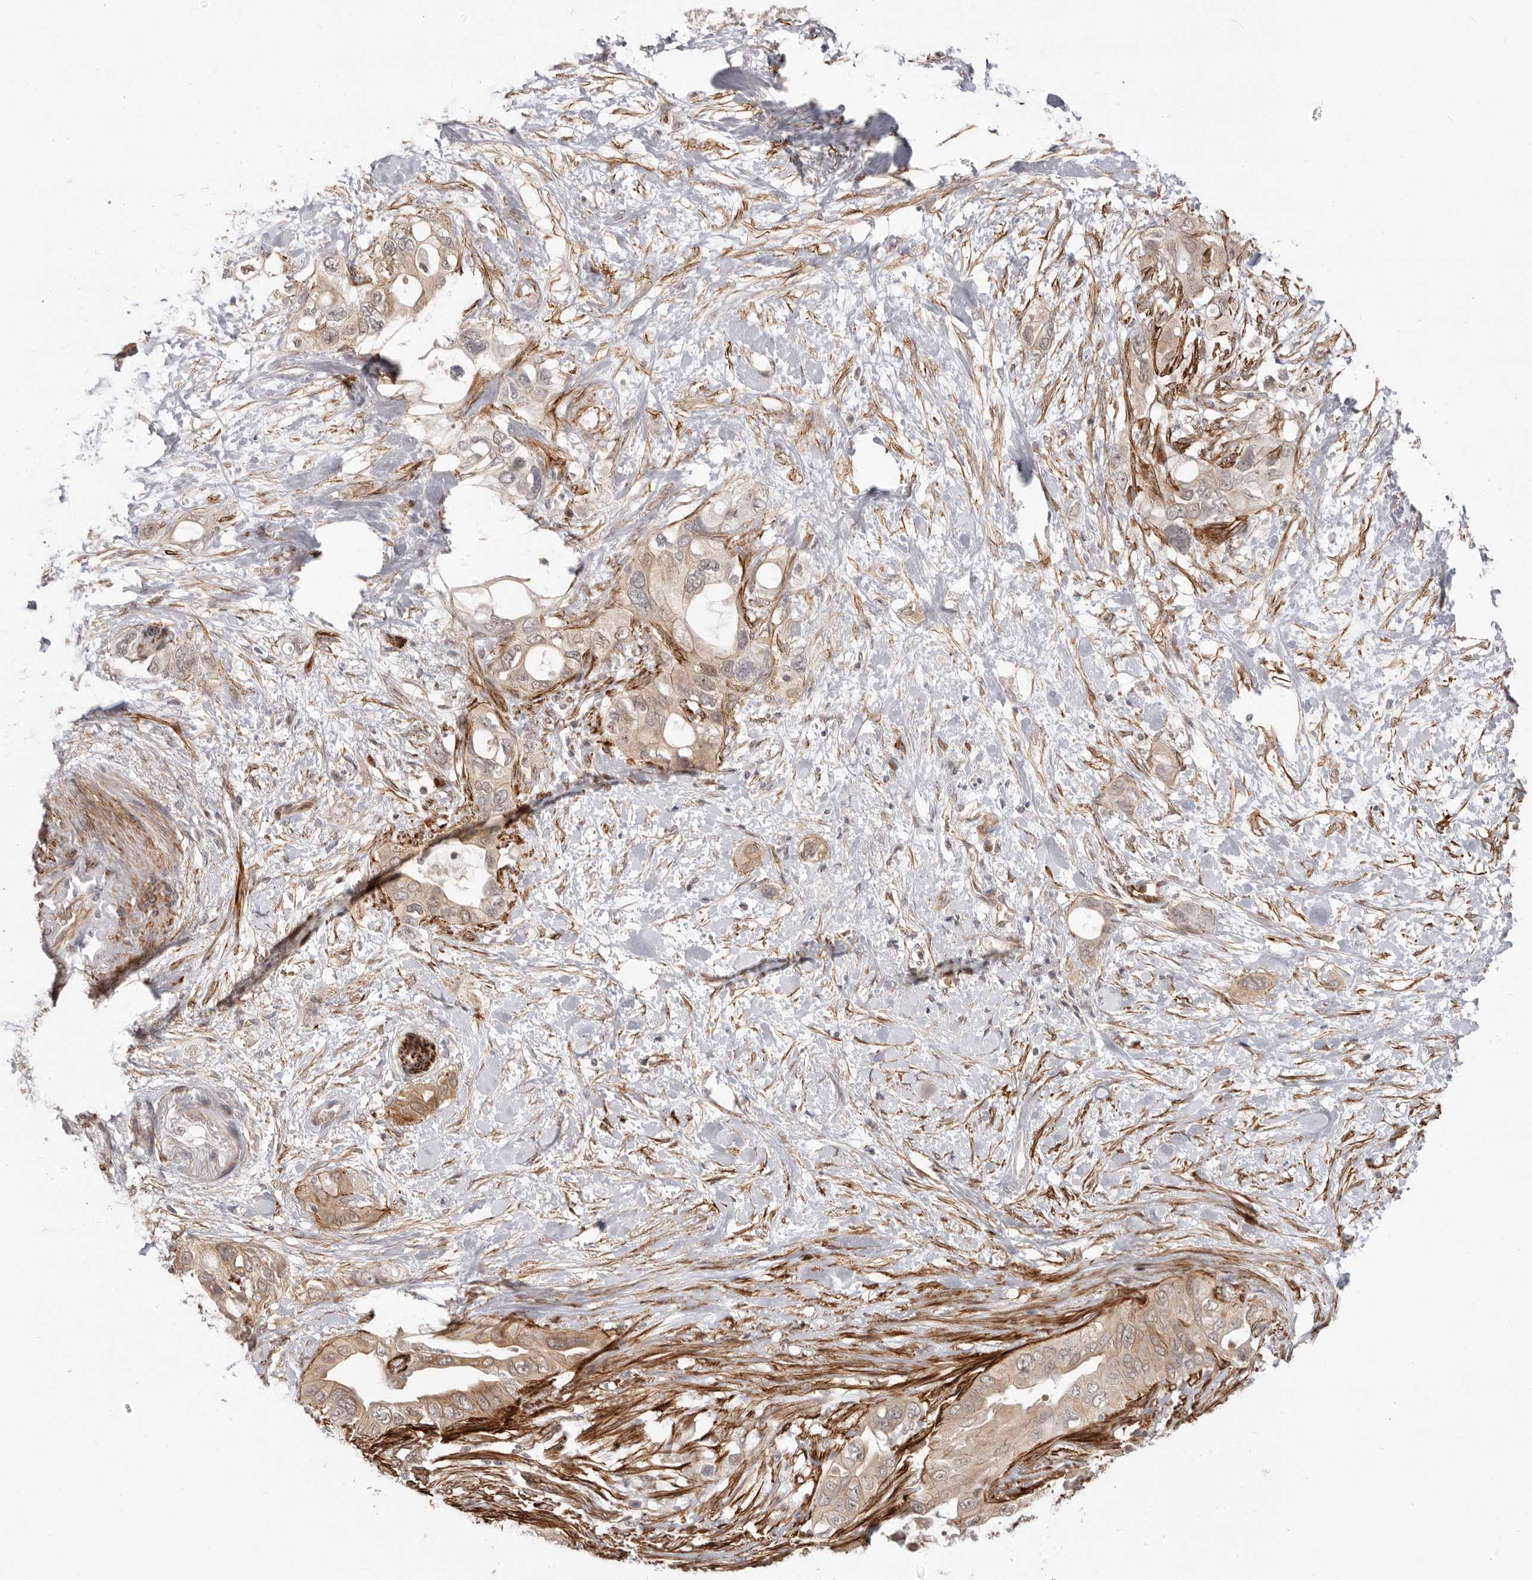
{"staining": {"intensity": "weak", "quantity": ">75%", "location": "cytoplasmic/membranous"}, "tissue": "pancreatic cancer", "cell_type": "Tumor cells", "image_type": "cancer", "snomed": [{"axis": "morphology", "description": "Adenocarcinoma, NOS"}, {"axis": "topography", "description": "Pancreas"}], "caption": "Weak cytoplasmic/membranous positivity is seen in about >75% of tumor cells in pancreatic cancer (adenocarcinoma). (Stains: DAB (3,3'-diaminobenzidine) in brown, nuclei in blue, Microscopy: brightfield microscopy at high magnification).", "gene": "SZT2", "patient": {"sex": "female", "age": 56}}